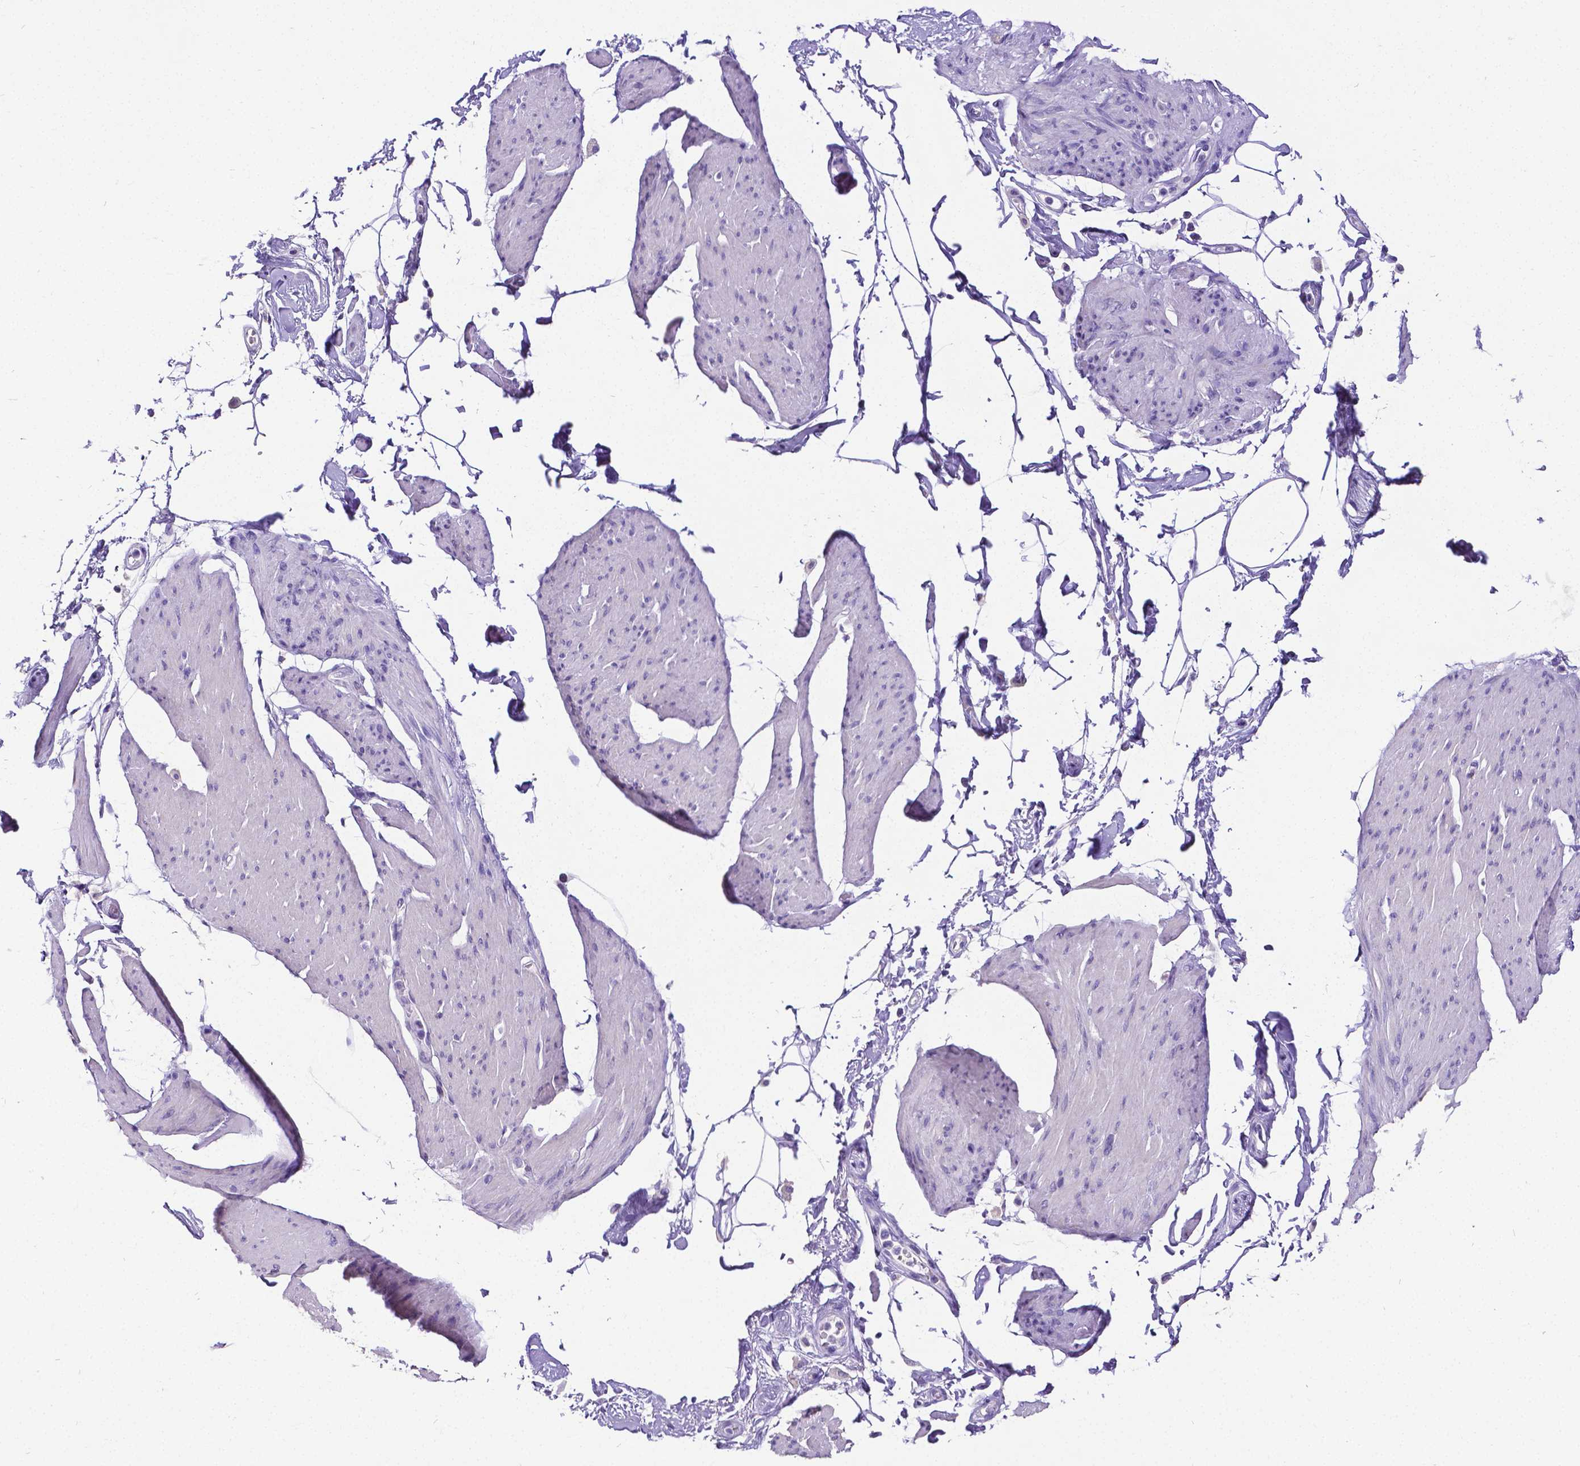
{"staining": {"intensity": "negative", "quantity": "none", "location": "none"}, "tissue": "smooth muscle", "cell_type": "Smooth muscle cells", "image_type": "normal", "snomed": [{"axis": "morphology", "description": "Normal tissue, NOS"}, {"axis": "topography", "description": "Adipose tissue"}, {"axis": "topography", "description": "Smooth muscle"}, {"axis": "topography", "description": "Peripheral nerve tissue"}], "caption": "IHC image of unremarkable smooth muscle: smooth muscle stained with DAB demonstrates no significant protein expression in smooth muscle cells.", "gene": "SATB2", "patient": {"sex": "male", "age": 83}}